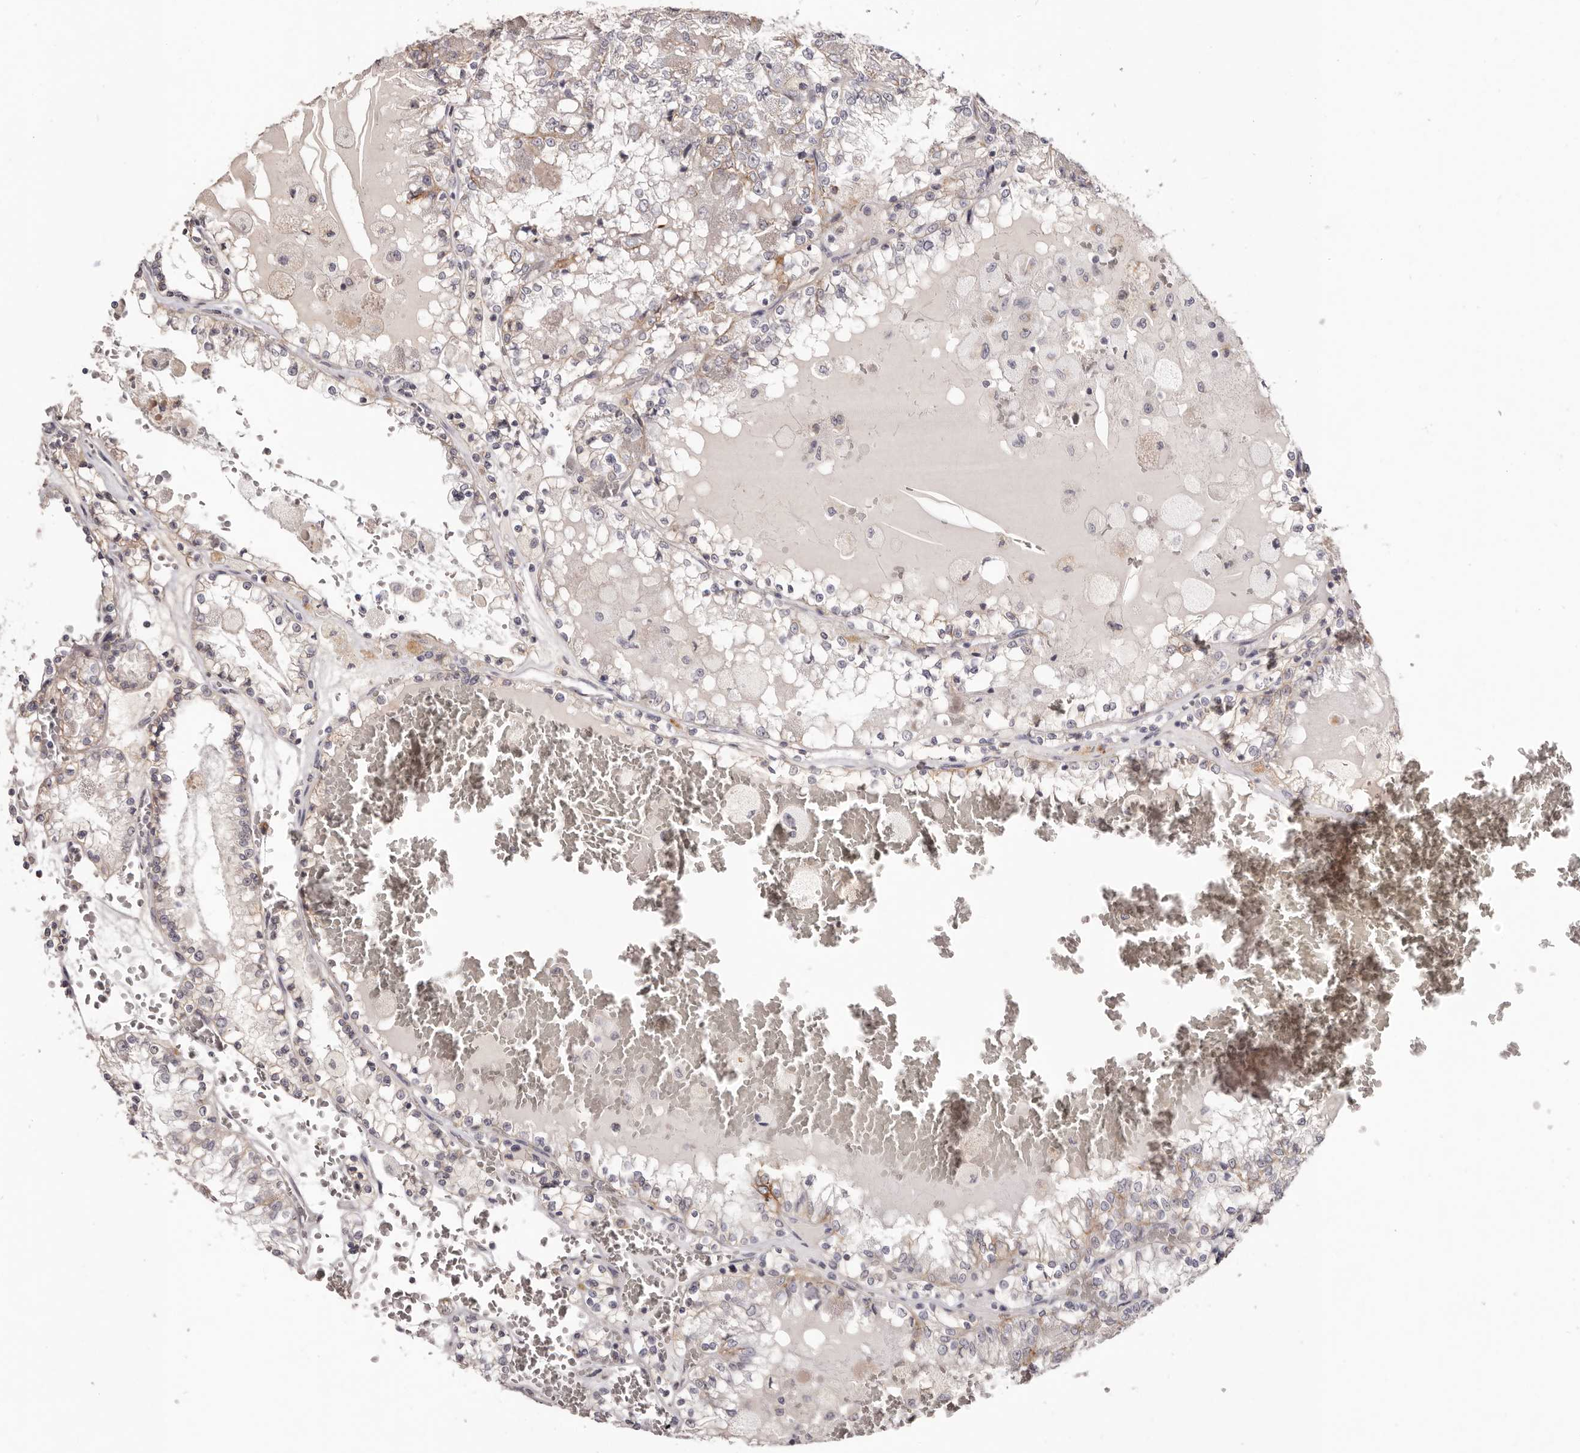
{"staining": {"intensity": "negative", "quantity": "none", "location": "none"}, "tissue": "renal cancer", "cell_type": "Tumor cells", "image_type": "cancer", "snomed": [{"axis": "morphology", "description": "Adenocarcinoma, NOS"}, {"axis": "topography", "description": "Kidney"}], "caption": "This is an IHC photomicrograph of human renal adenocarcinoma. There is no expression in tumor cells.", "gene": "PCDHB6", "patient": {"sex": "female", "age": 56}}